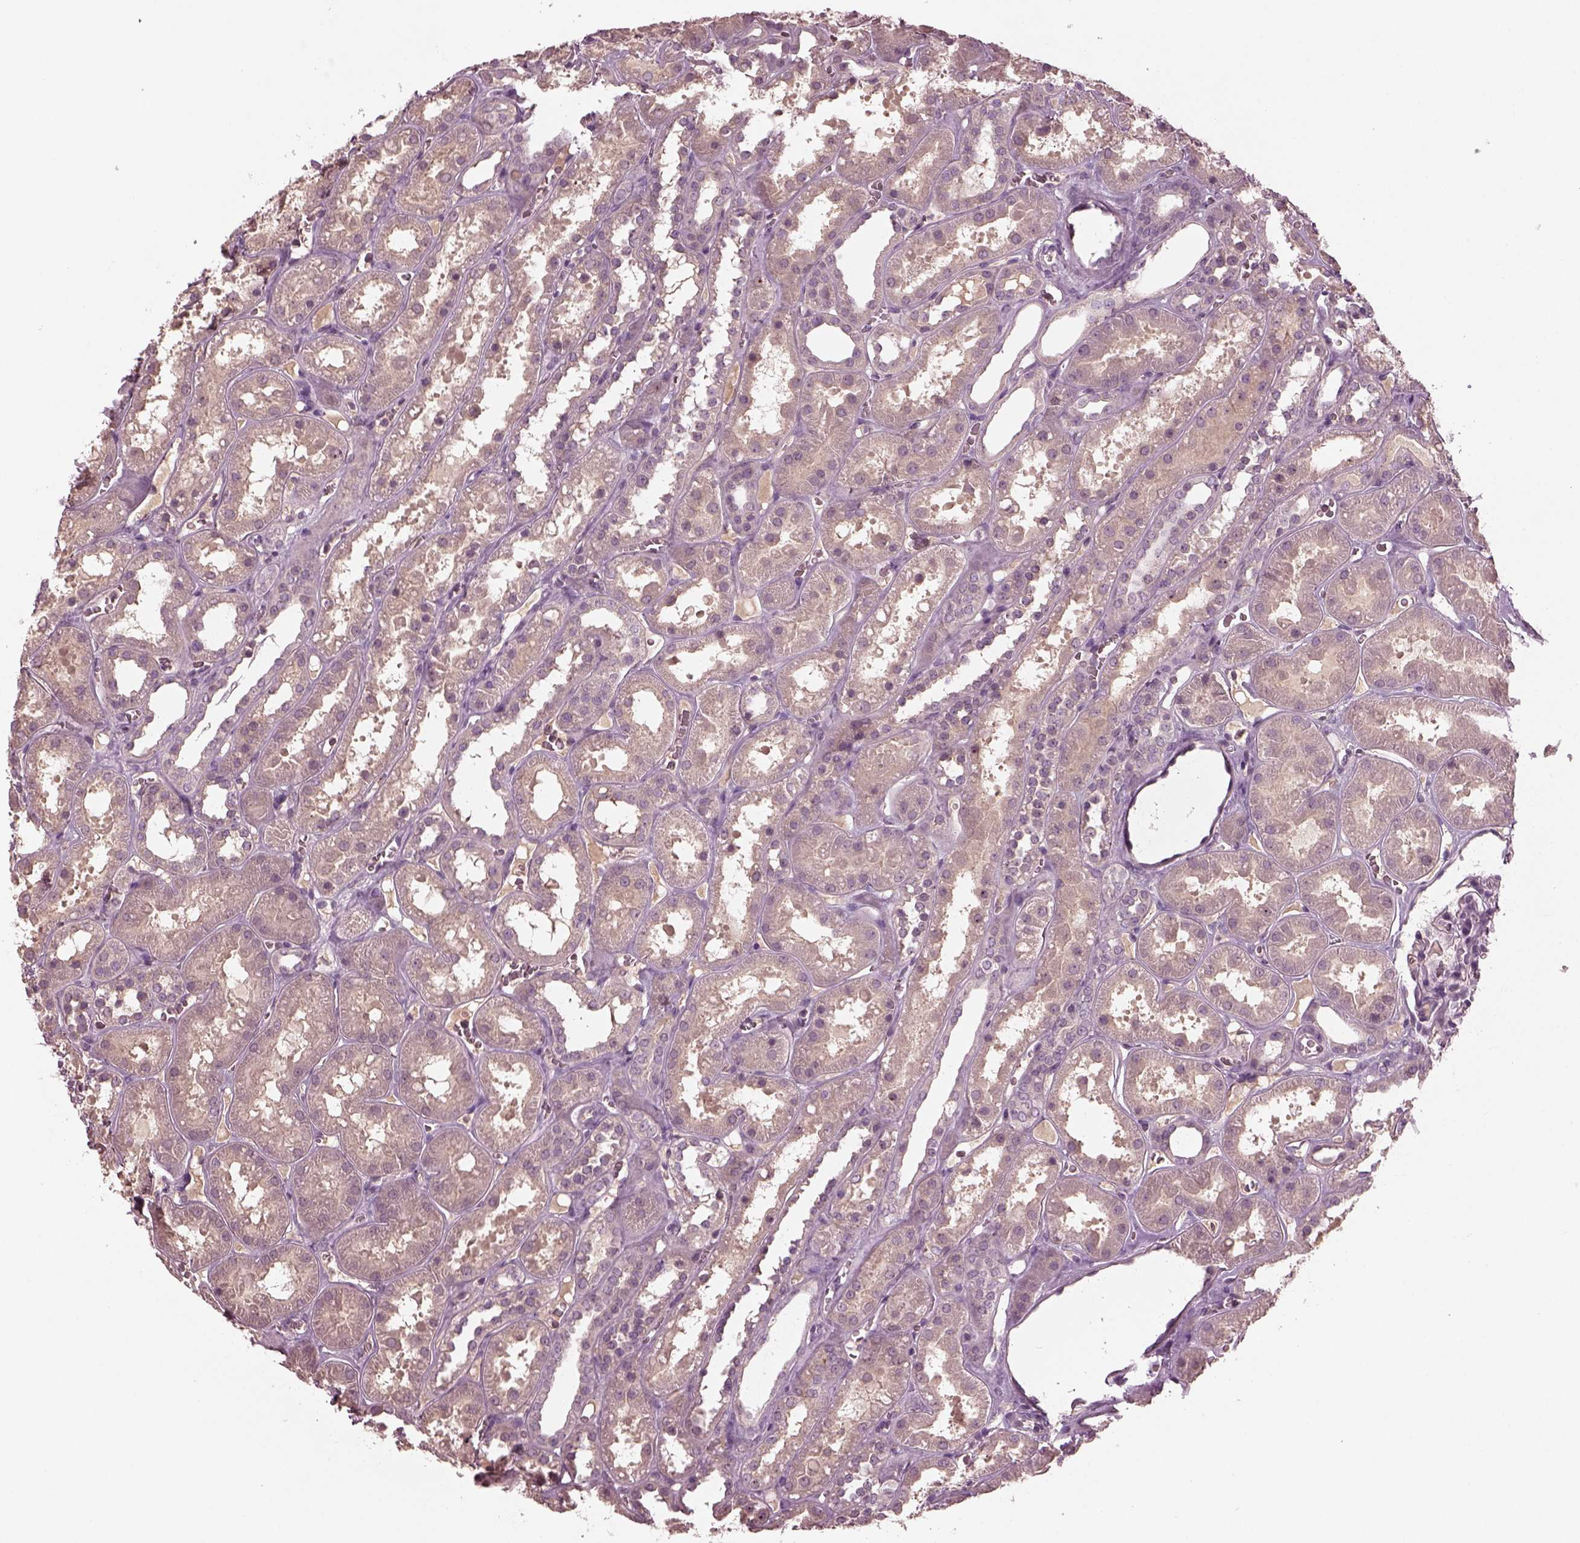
{"staining": {"intensity": "negative", "quantity": "none", "location": "none"}, "tissue": "kidney", "cell_type": "Cells in glomeruli", "image_type": "normal", "snomed": [{"axis": "morphology", "description": "Normal tissue, NOS"}, {"axis": "topography", "description": "Kidney"}], "caption": "Human kidney stained for a protein using immunohistochemistry demonstrates no staining in cells in glomeruli.", "gene": "PORCN", "patient": {"sex": "female", "age": 41}}